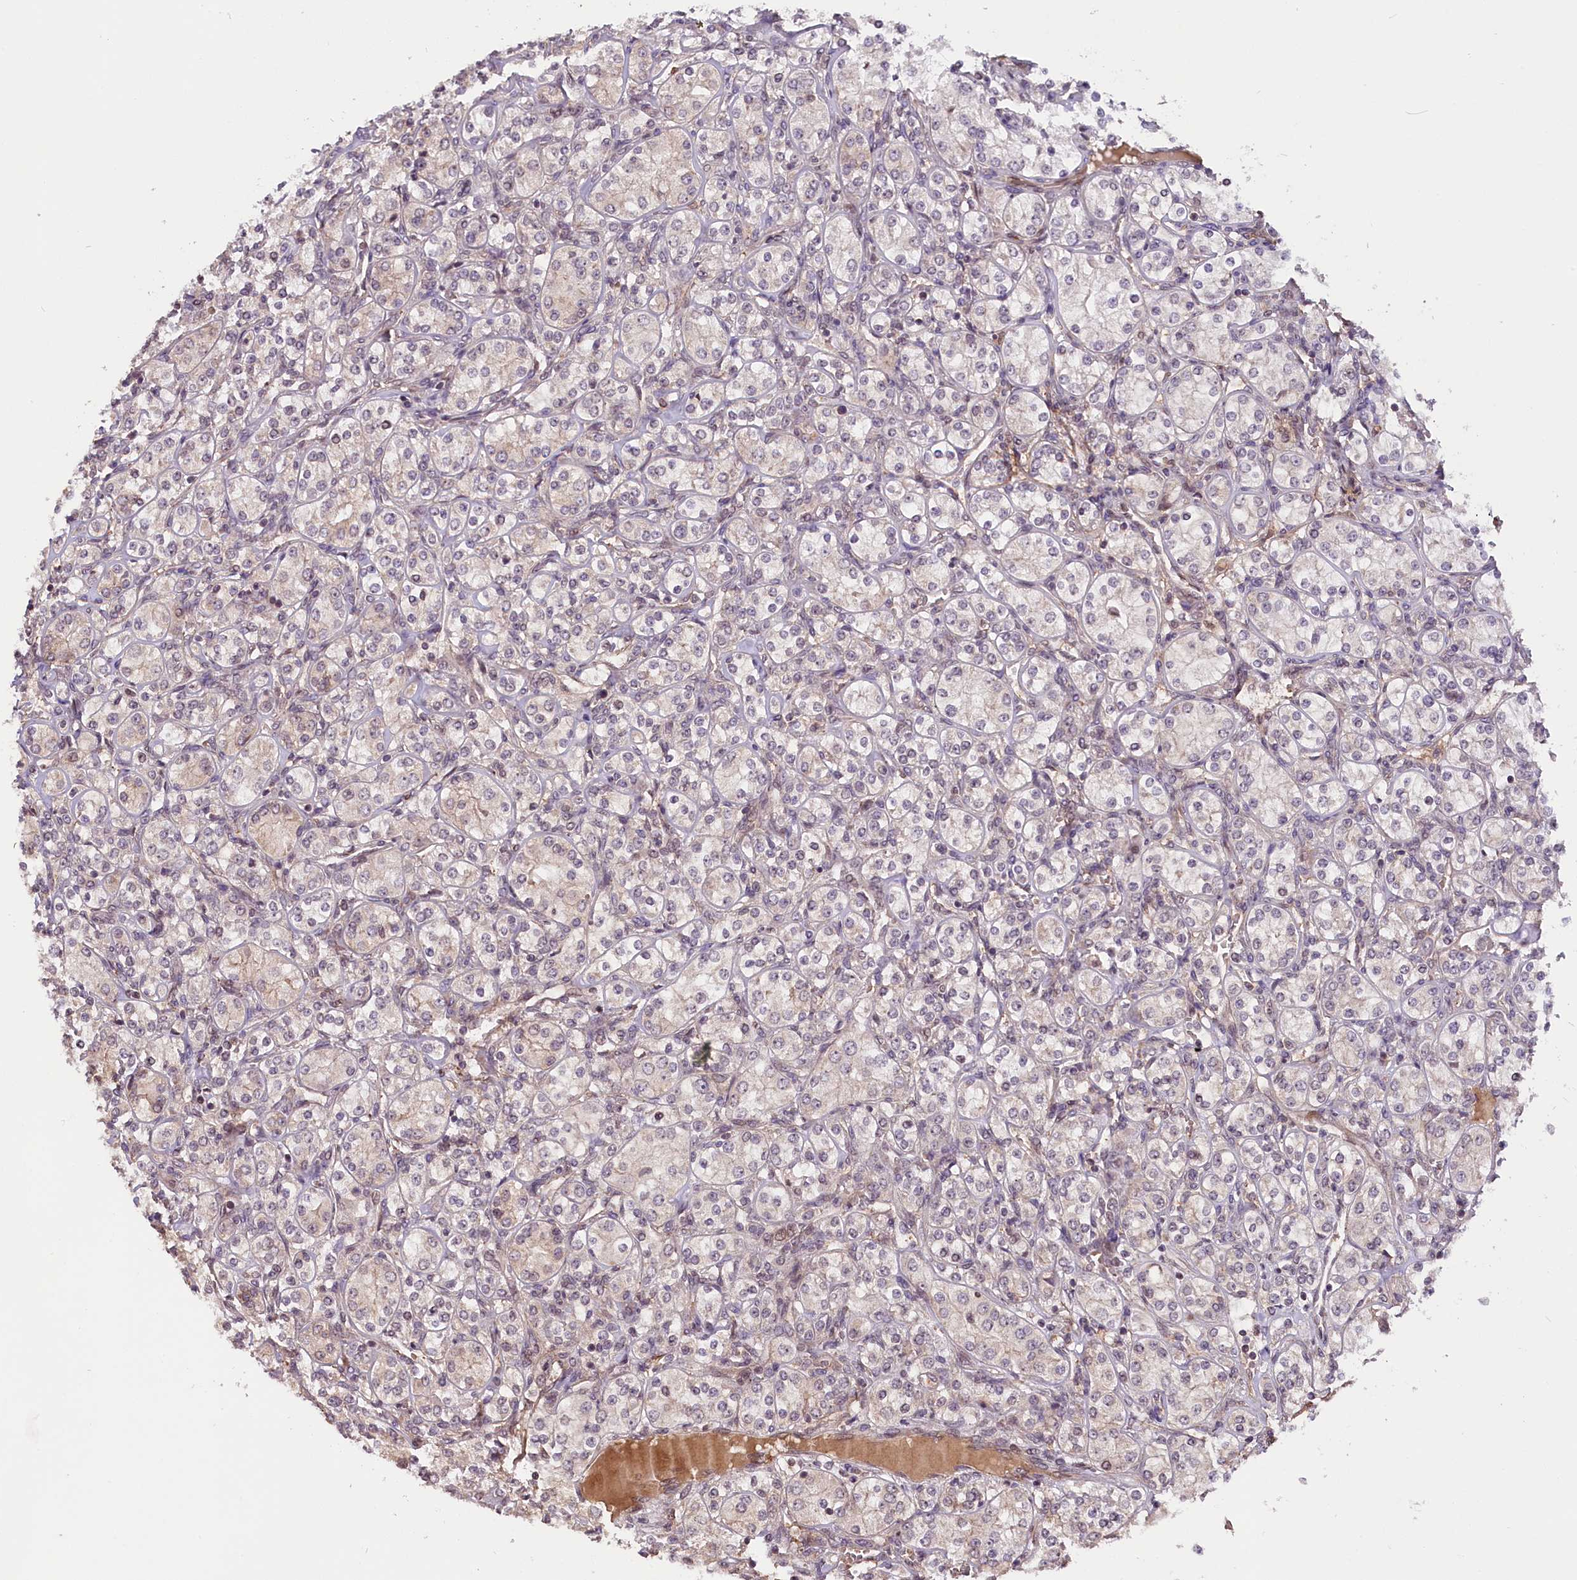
{"staining": {"intensity": "negative", "quantity": "none", "location": "none"}, "tissue": "renal cancer", "cell_type": "Tumor cells", "image_type": "cancer", "snomed": [{"axis": "morphology", "description": "Adenocarcinoma, NOS"}, {"axis": "topography", "description": "Kidney"}], "caption": "Image shows no protein positivity in tumor cells of adenocarcinoma (renal) tissue. (DAB (3,3'-diaminobenzidine) IHC visualized using brightfield microscopy, high magnification).", "gene": "ZNF480", "patient": {"sex": "male", "age": 77}}